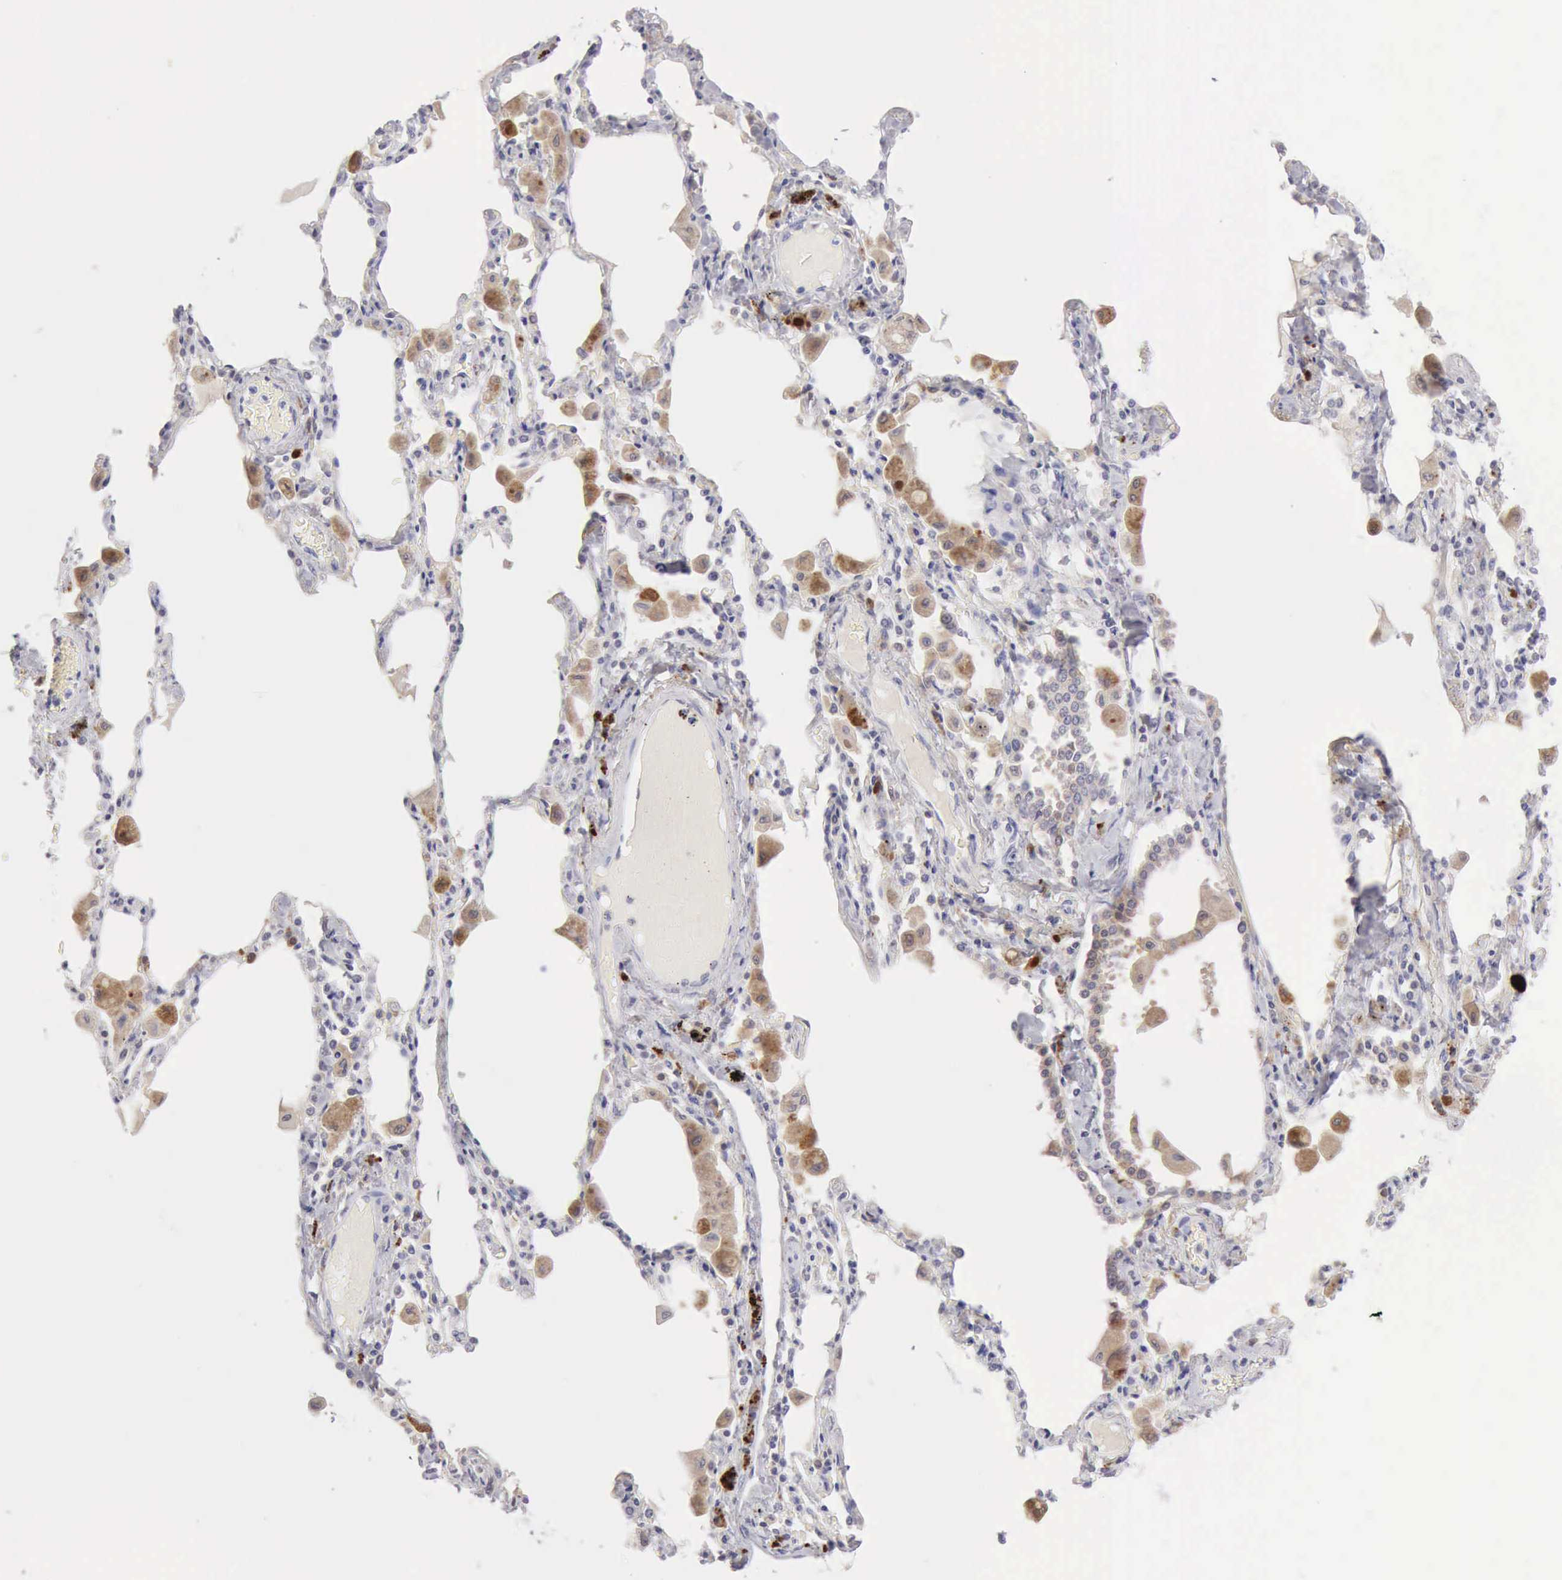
{"staining": {"intensity": "weak", "quantity": "25%-75%", "location": "cytoplasmic/membranous"}, "tissue": "bronchus", "cell_type": "Respiratory epithelial cells", "image_type": "normal", "snomed": [{"axis": "morphology", "description": "Normal tissue, NOS"}, {"axis": "morphology", "description": "Squamous cell carcinoma, NOS"}, {"axis": "topography", "description": "Bronchus"}, {"axis": "topography", "description": "Lung"}], "caption": "This micrograph shows immunohistochemistry staining of normal bronchus, with low weak cytoplasmic/membranous expression in about 25%-75% of respiratory epithelial cells.", "gene": "RNASE1", "patient": {"sex": "female", "age": 47}}